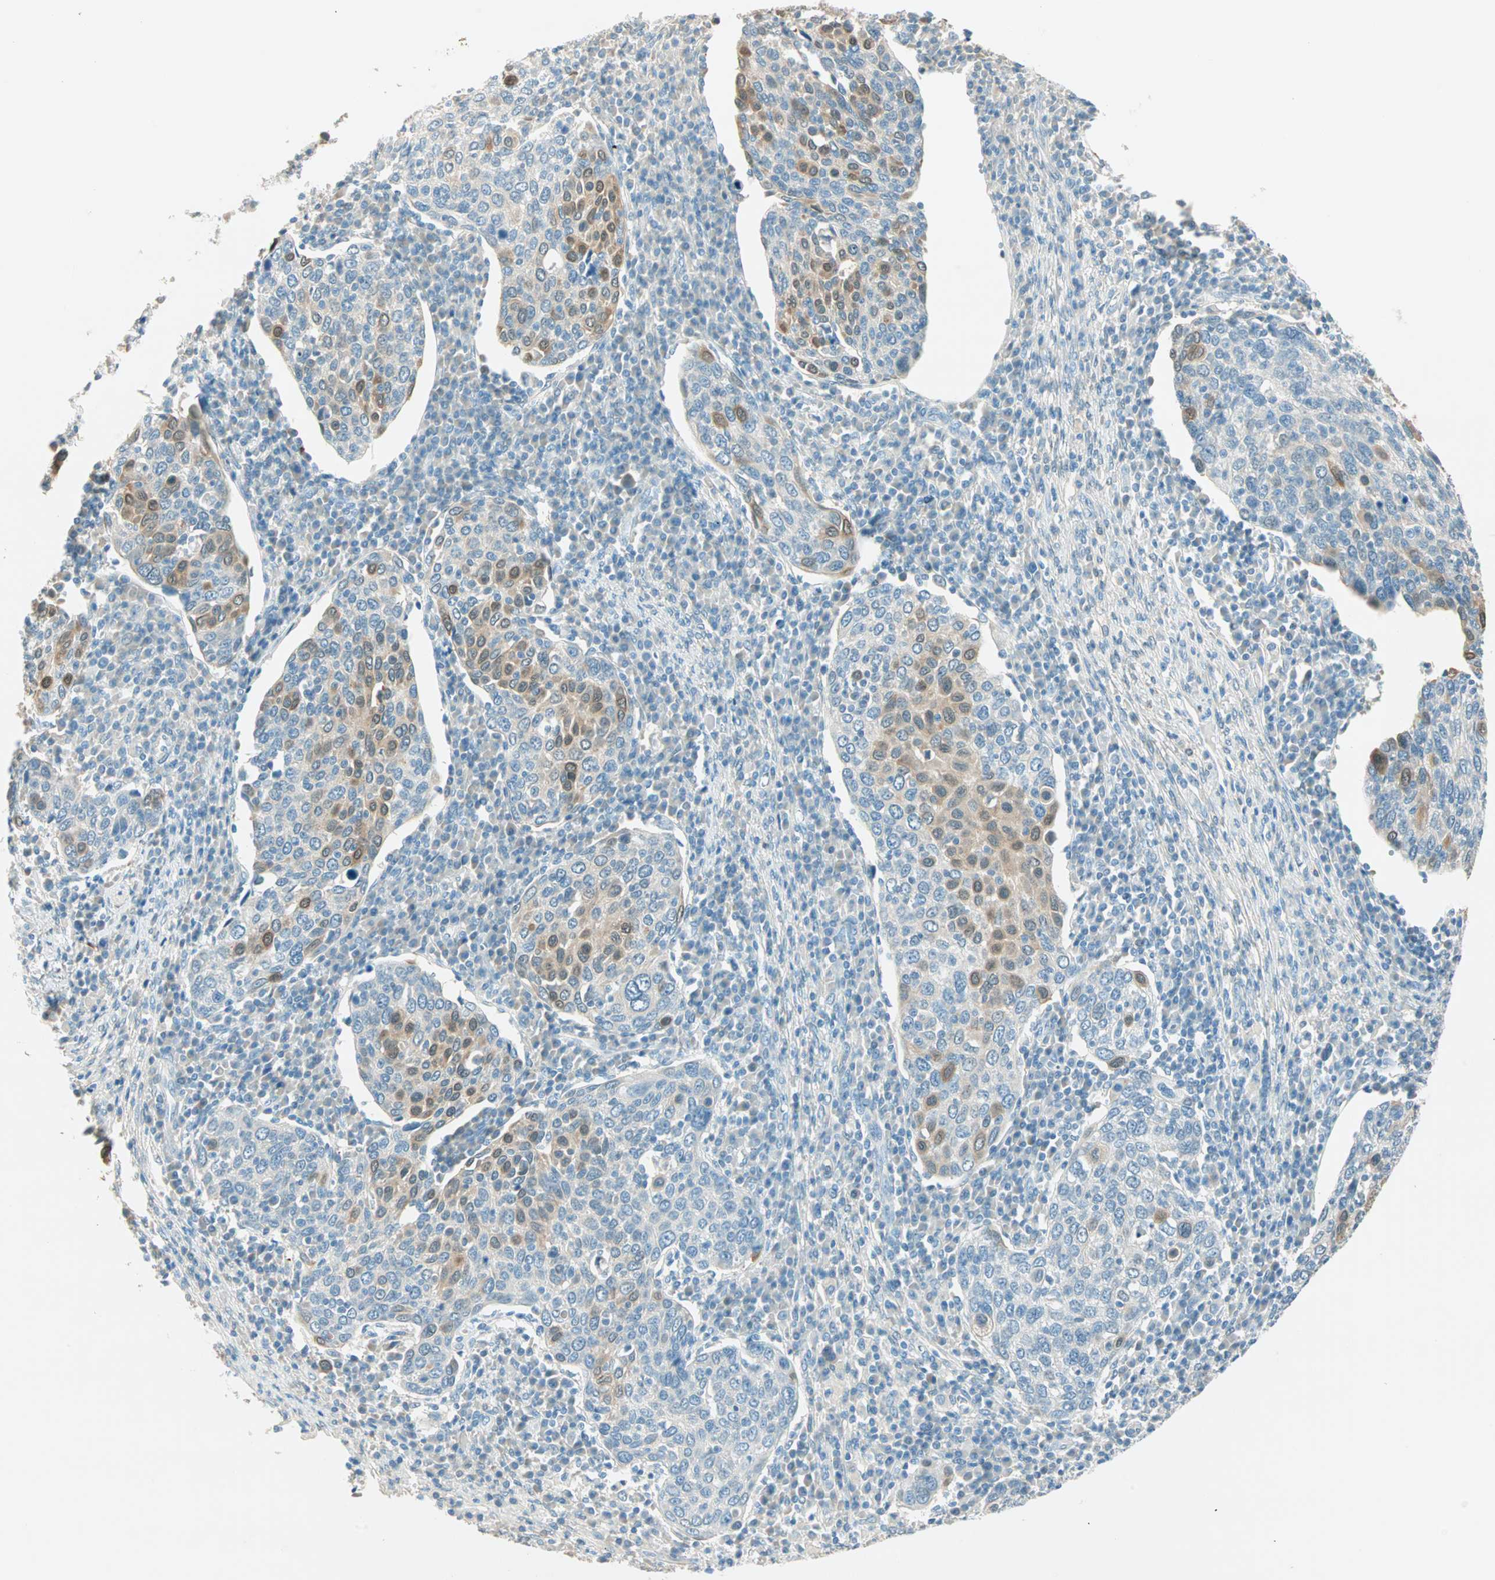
{"staining": {"intensity": "moderate", "quantity": "25%-75%", "location": "cytoplasmic/membranous,nuclear"}, "tissue": "cervical cancer", "cell_type": "Tumor cells", "image_type": "cancer", "snomed": [{"axis": "morphology", "description": "Squamous cell carcinoma, NOS"}, {"axis": "topography", "description": "Cervix"}], "caption": "Moderate cytoplasmic/membranous and nuclear staining for a protein is present in about 25%-75% of tumor cells of squamous cell carcinoma (cervical) using immunohistochemistry (IHC).", "gene": "S100A1", "patient": {"sex": "female", "age": 40}}